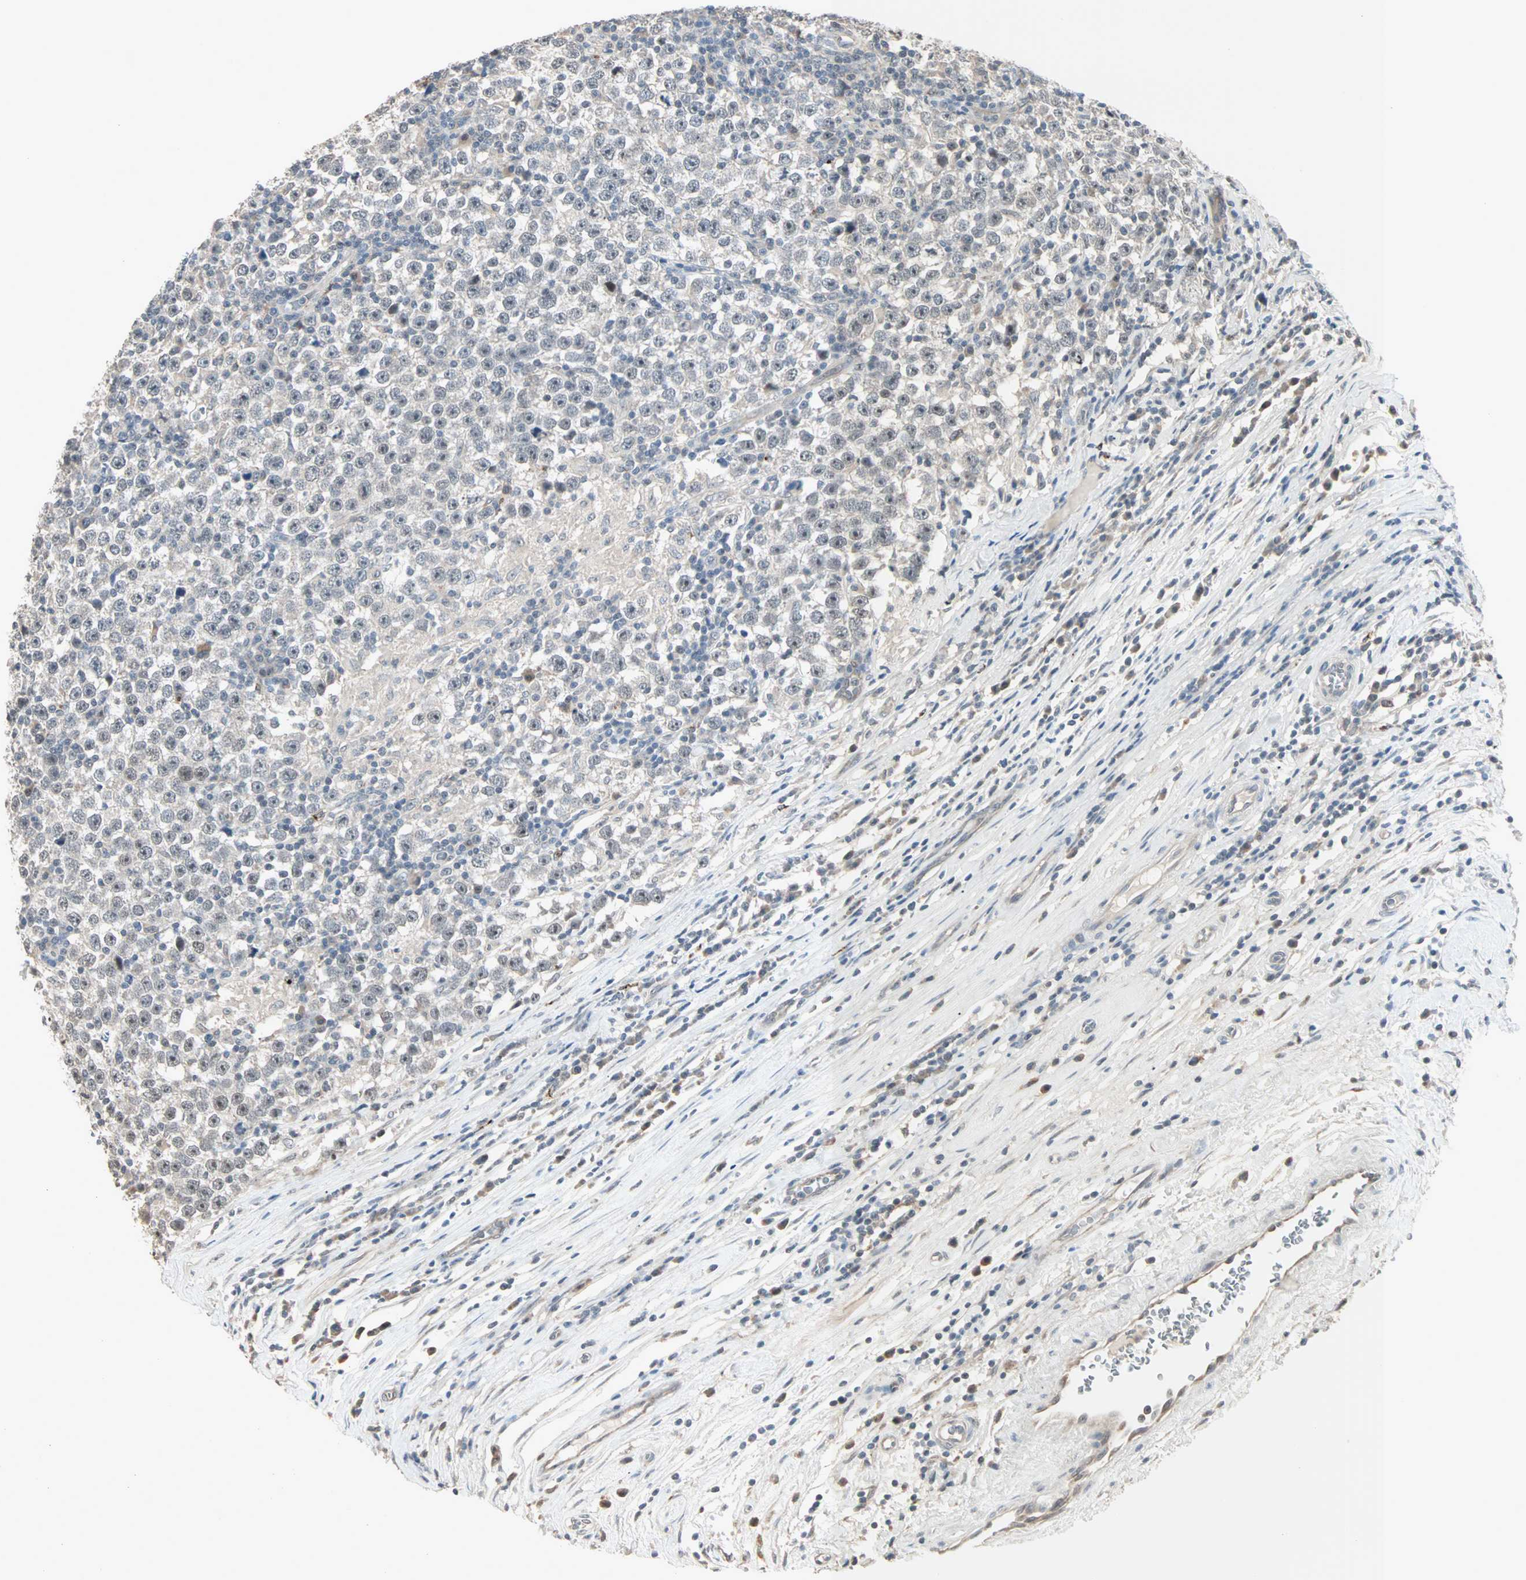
{"staining": {"intensity": "weak", "quantity": "25%-75%", "location": "cytoplasmic/membranous,nuclear"}, "tissue": "testis cancer", "cell_type": "Tumor cells", "image_type": "cancer", "snomed": [{"axis": "morphology", "description": "Seminoma, NOS"}, {"axis": "topography", "description": "Testis"}], "caption": "Immunohistochemistry (IHC) (DAB (3,3'-diaminobenzidine)) staining of human testis cancer (seminoma) demonstrates weak cytoplasmic/membranous and nuclear protein positivity in about 25%-75% of tumor cells. (Stains: DAB (3,3'-diaminobenzidine) in brown, nuclei in blue, Microscopy: brightfield microscopy at high magnification).", "gene": "KDM4A", "patient": {"sex": "male", "age": 43}}